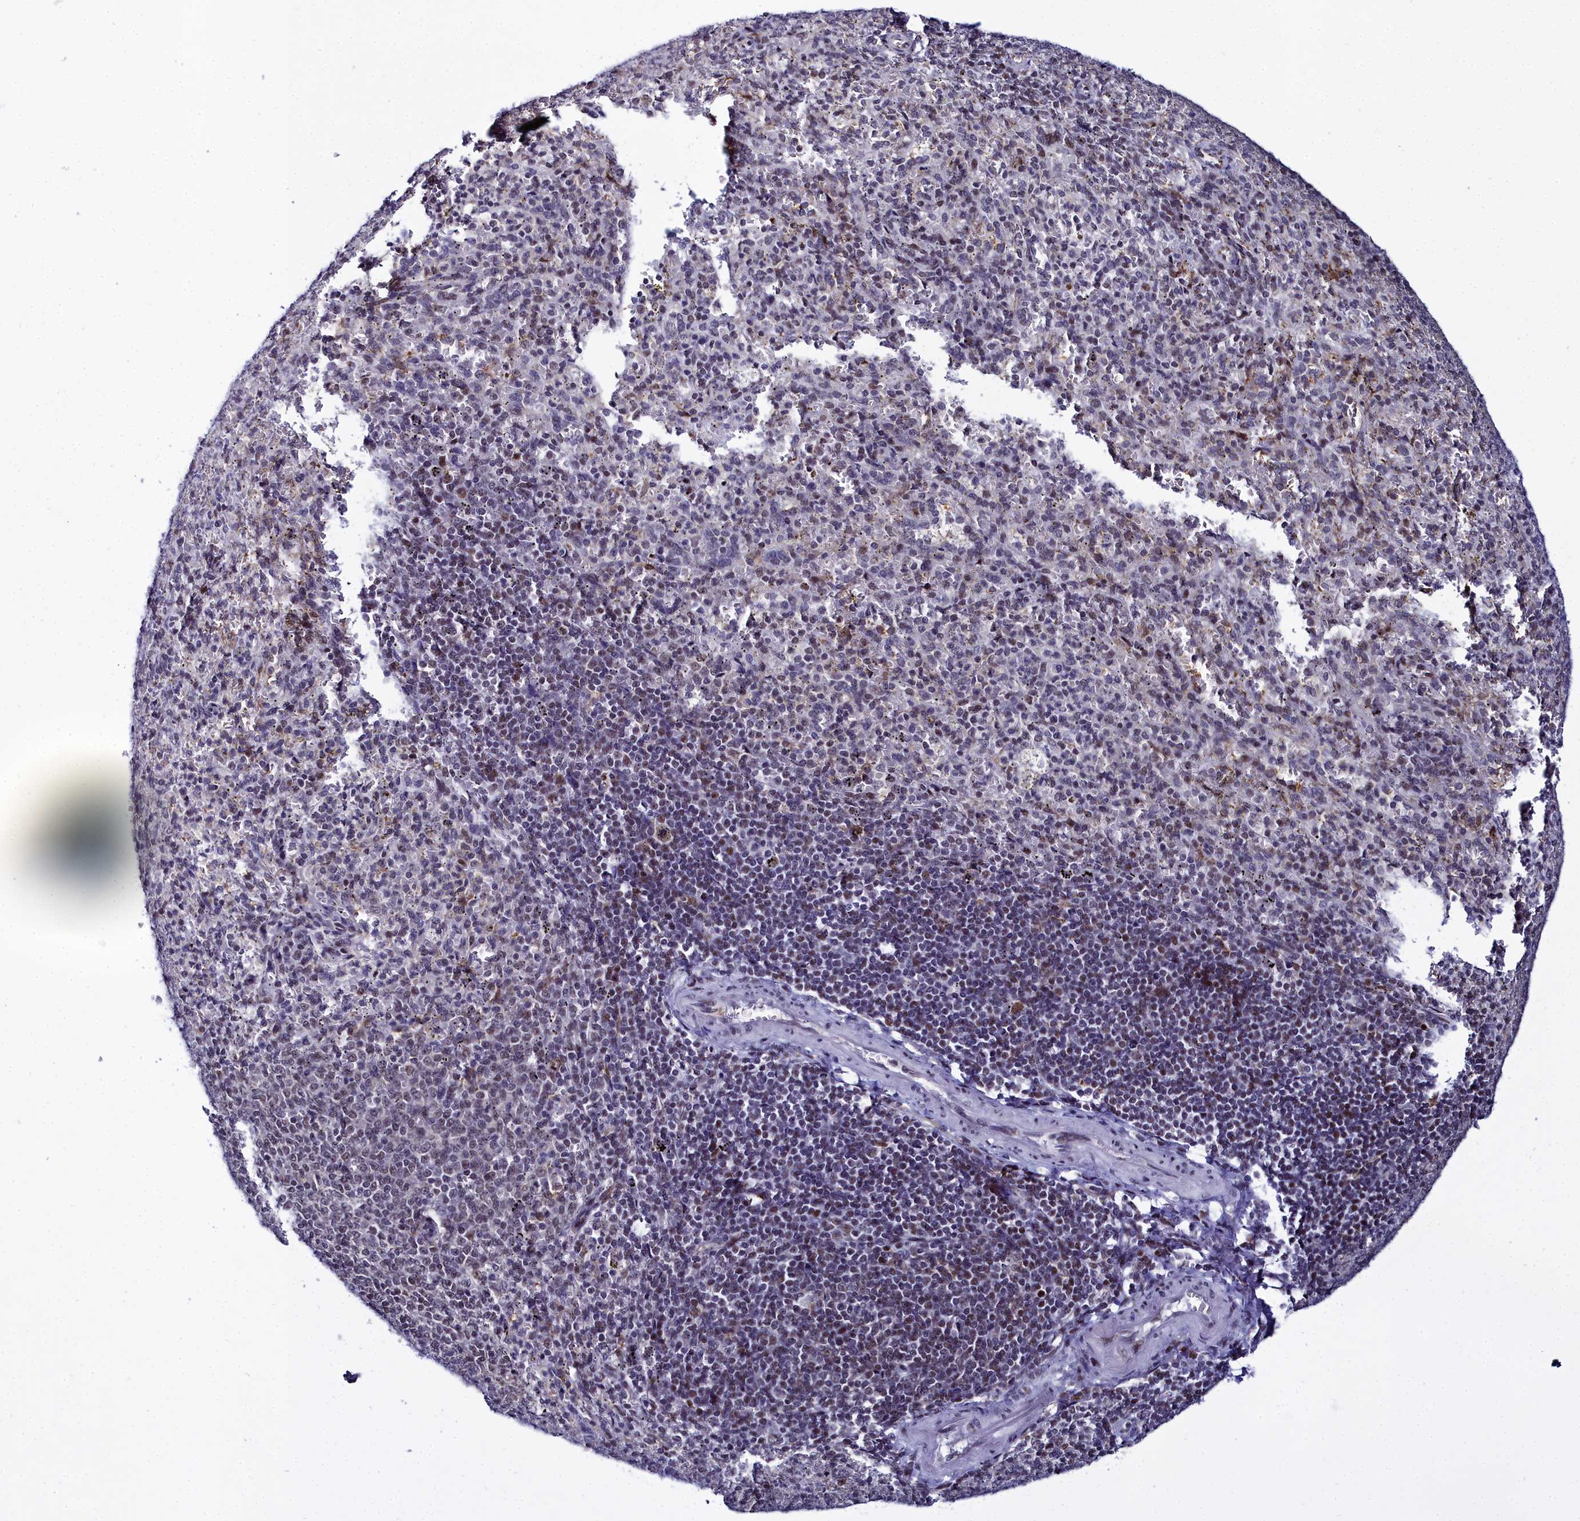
{"staining": {"intensity": "weak", "quantity": "<25%", "location": "nuclear"}, "tissue": "spleen", "cell_type": "Cells in red pulp", "image_type": "normal", "snomed": [{"axis": "morphology", "description": "Normal tissue, NOS"}, {"axis": "topography", "description": "Spleen"}], "caption": "Immunohistochemistry (IHC) image of unremarkable human spleen stained for a protein (brown), which displays no expression in cells in red pulp. (Brightfield microscopy of DAB (3,3'-diaminobenzidine) IHC at high magnification).", "gene": "CCDC97", "patient": {"sex": "female", "age": 21}}